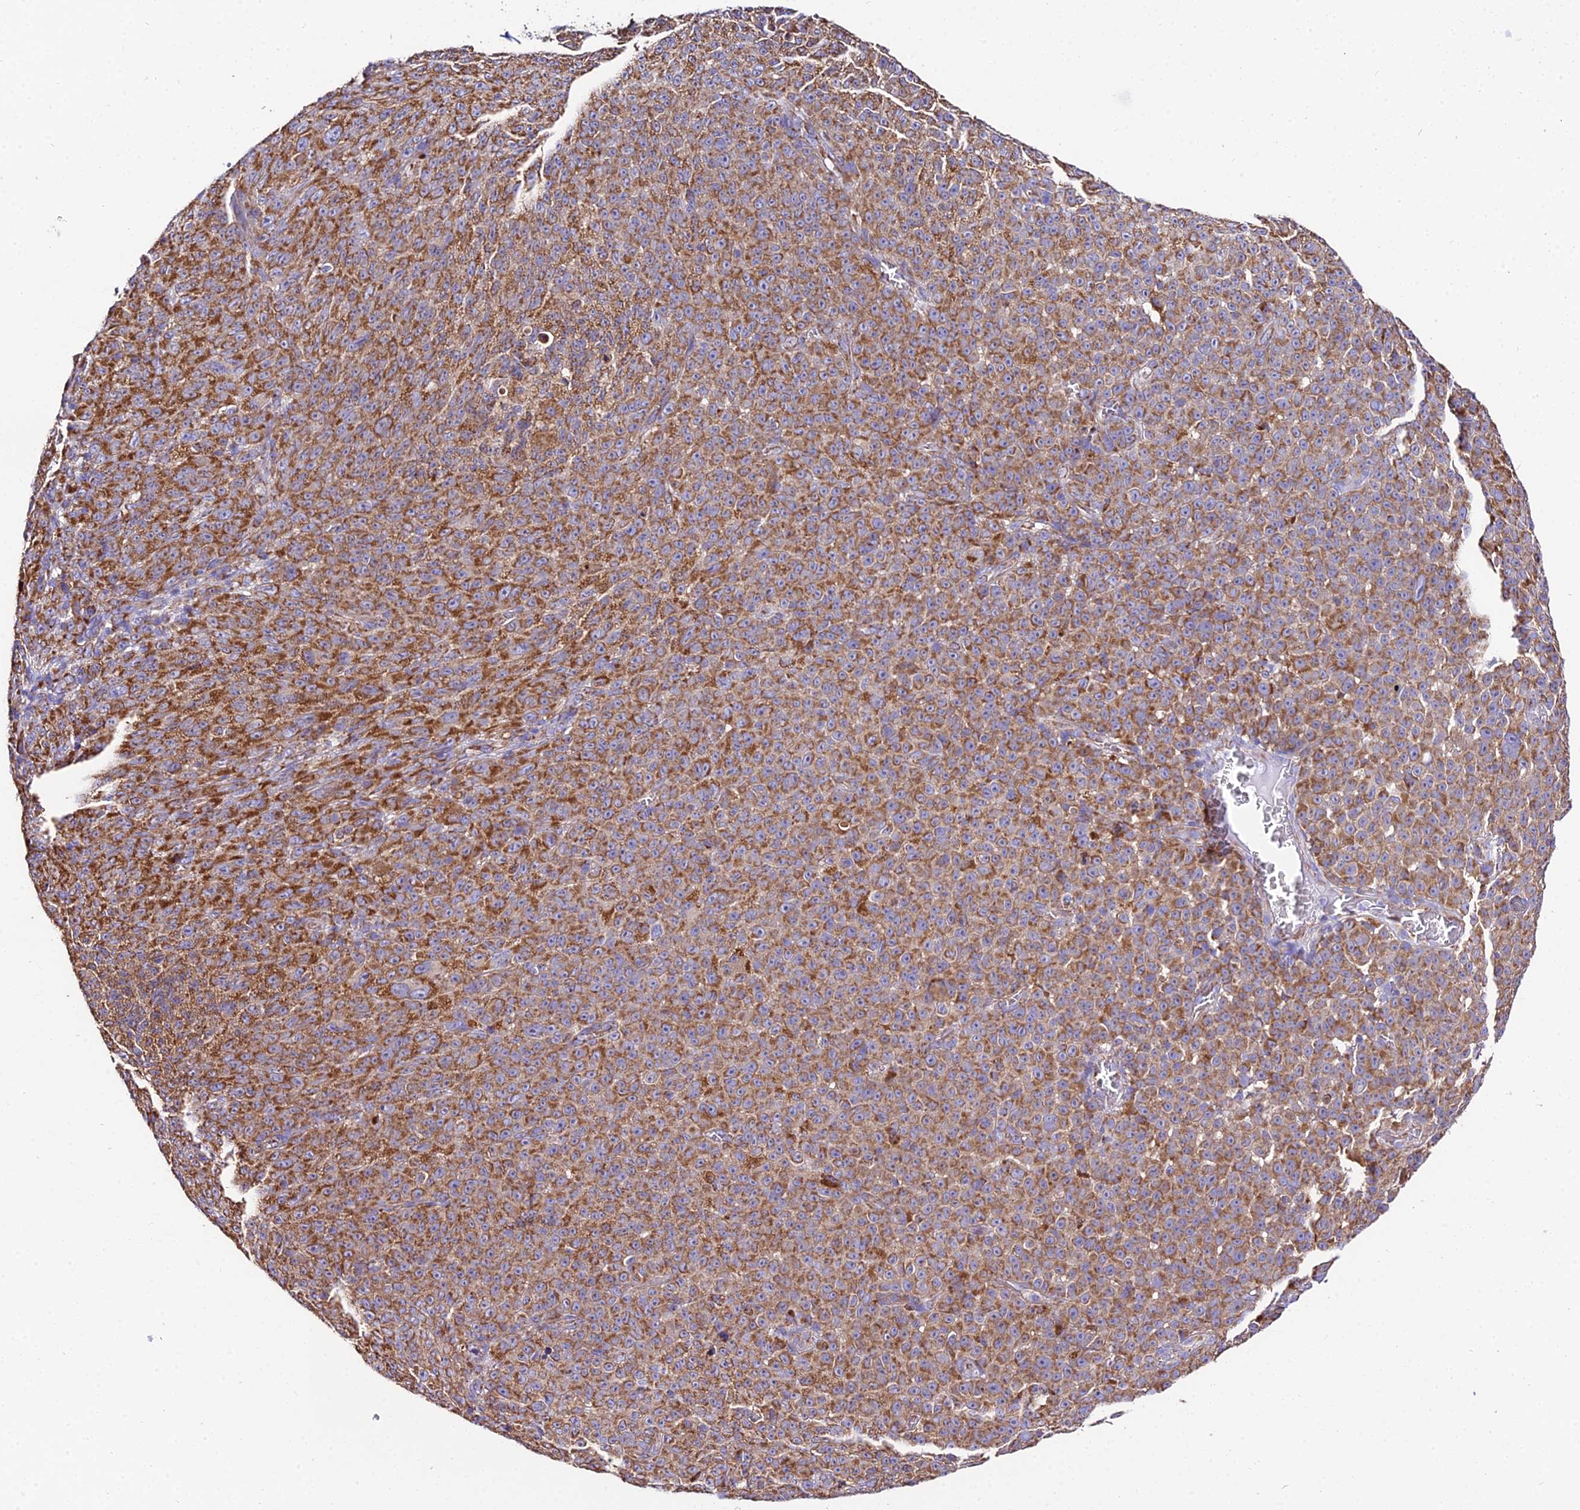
{"staining": {"intensity": "moderate", "quantity": ">75%", "location": "cytoplasmic/membranous"}, "tissue": "melanoma", "cell_type": "Tumor cells", "image_type": "cancer", "snomed": [{"axis": "morphology", "description": "Malignant melanoma, NOS"}, {"axis": "topography", "description": "Skin"}], "caption": "Melanoma stained for a protein (brown) demonstrates moderate cytoplasmic/membranous positive expression in about >75% of tumor cells.", "gene": "OCIAD1", "patient": {"sex": "female", "age": 82}}